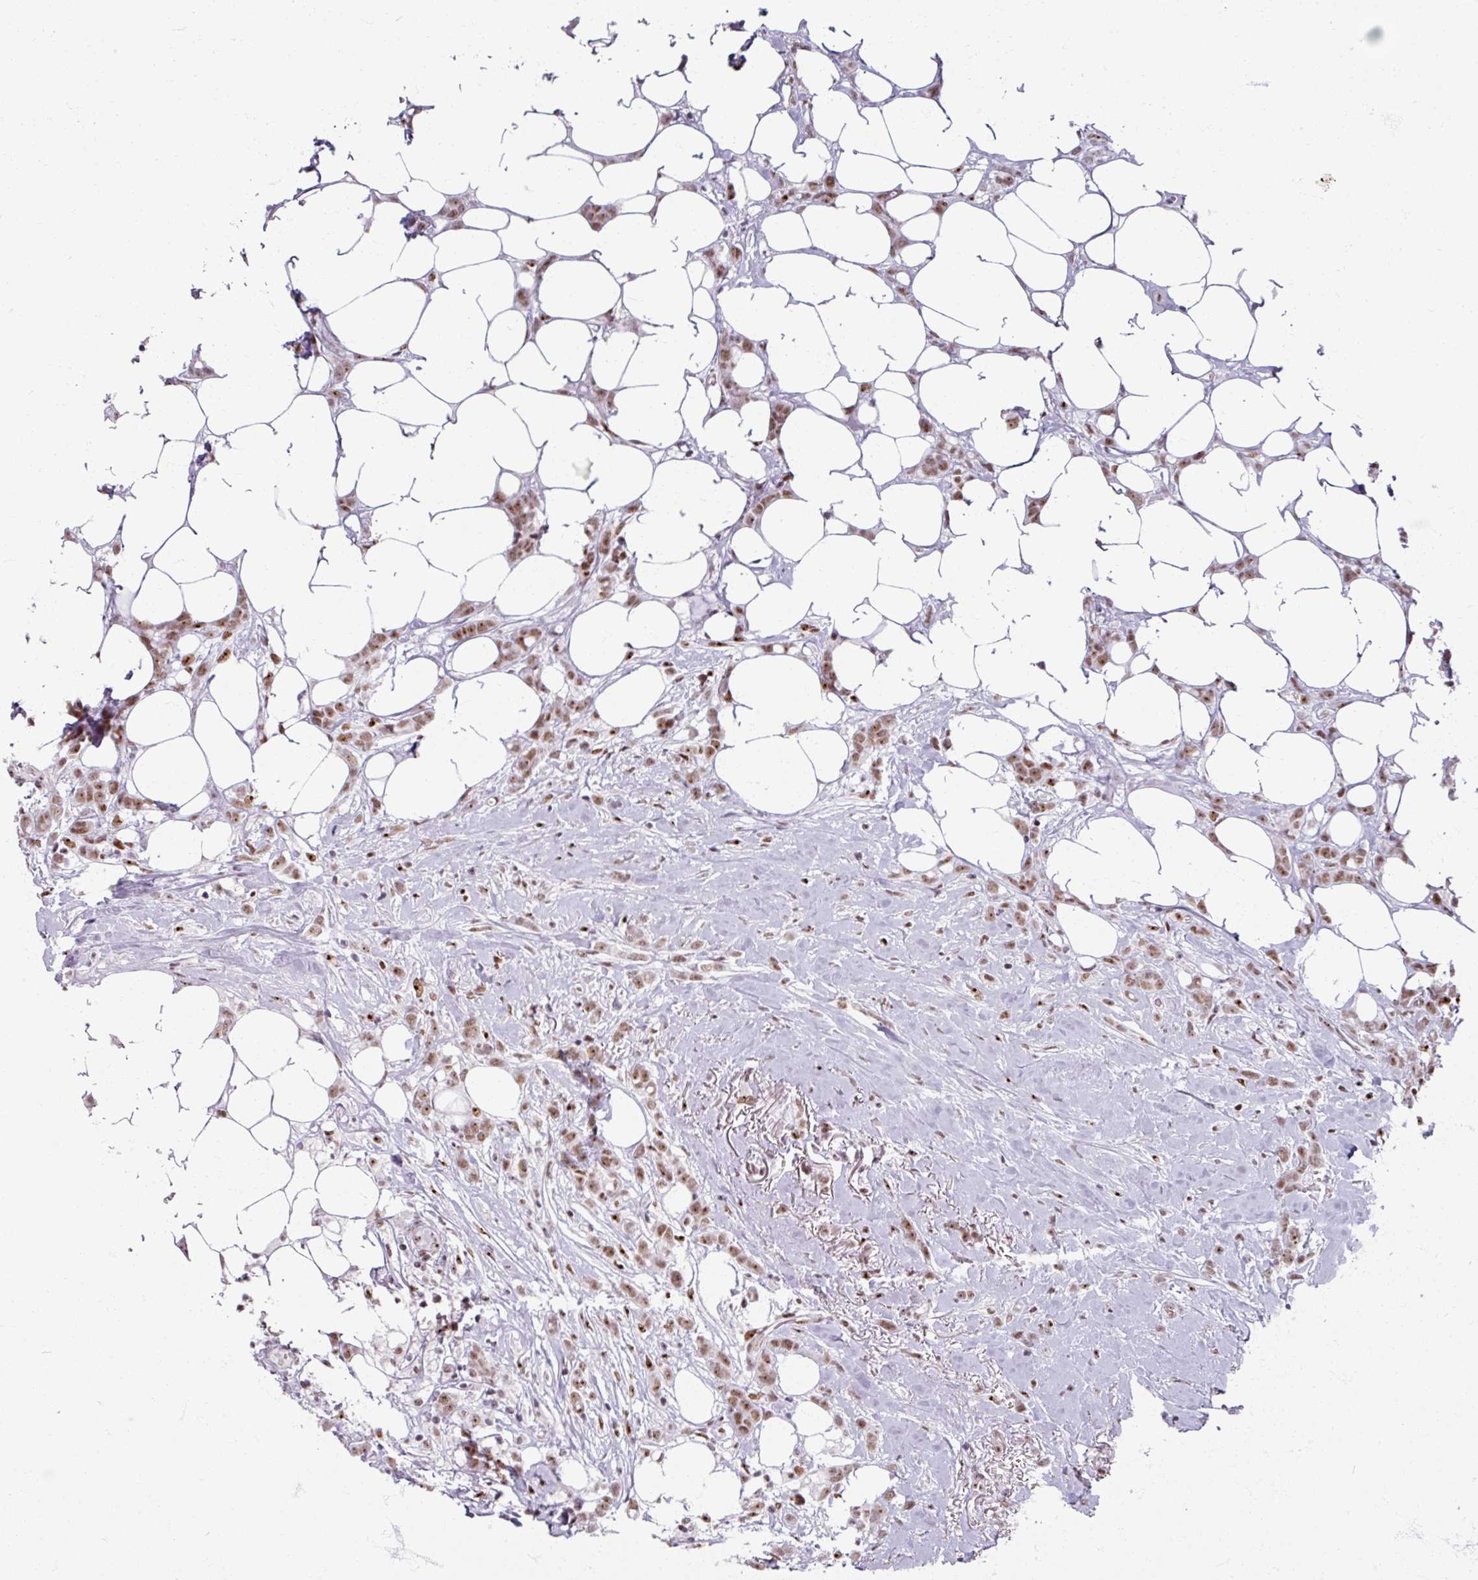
{"staining": {"intensity": "moderate", "quantity": ">75%", "location": "nuclear"}, "tissue": "breast cancer", "cell_type": "Tumor cells", "image_type": "cancer", "snomed": [{"axis": "morphology", "description": "Duct carcinoma"}, {"axis": "topography", "description": "Breast"}], "caption": "Brown immunohistochemical staining in human breast intraductal carcinoma shows moderate nuclear staining in approximately >75% of tumor cells. (Brightfield microscopy of DAB IHC at high magnification).", "gene": "ADAR", "patient": {"sex": "female", "age": 80}}